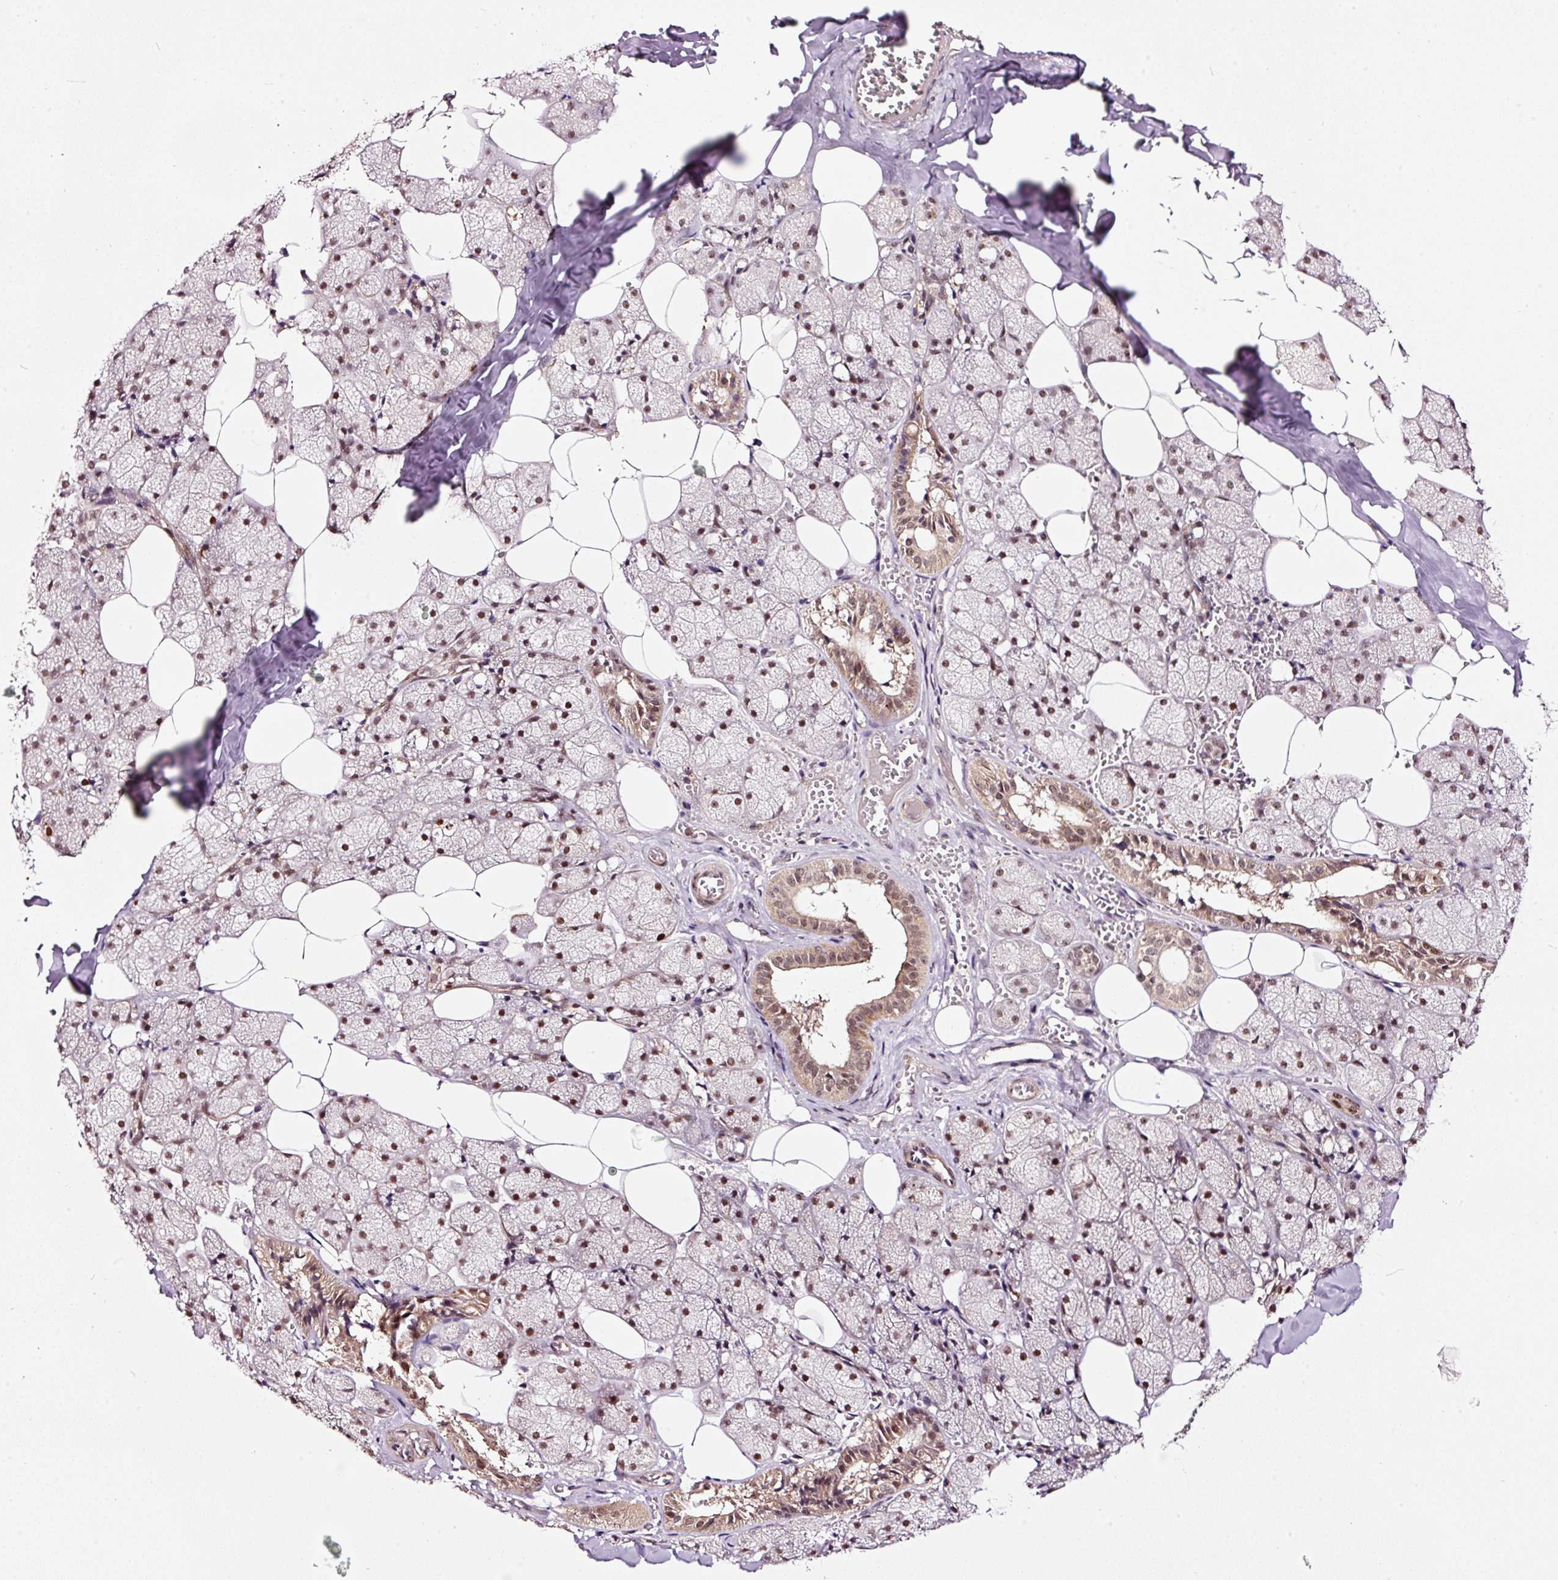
{"staining": {"intensity": "moderate", "quantity": ">75%", "location": "cytoplasmic/membranous,nuclear"}, "tissue": "salivary gland", "cell_type": "Glandular cells", "image_type": "normal", "snomed": [{"axis": "morphology", "description": "Normal tissue, NOS"}, {"axis": "topography", "description": "Salivary gland"}, {"axis": "topography", "description": "Peripheral nerve tissue"}], "caption": "Human salivary gland stained with a brown dye reveals moderate cytoplasmic/membranous,nuclear positive positivity in approximately >75% of glandular cells.", "gene": "RFC4", "patient": {"sex": "male", "age": 38}}